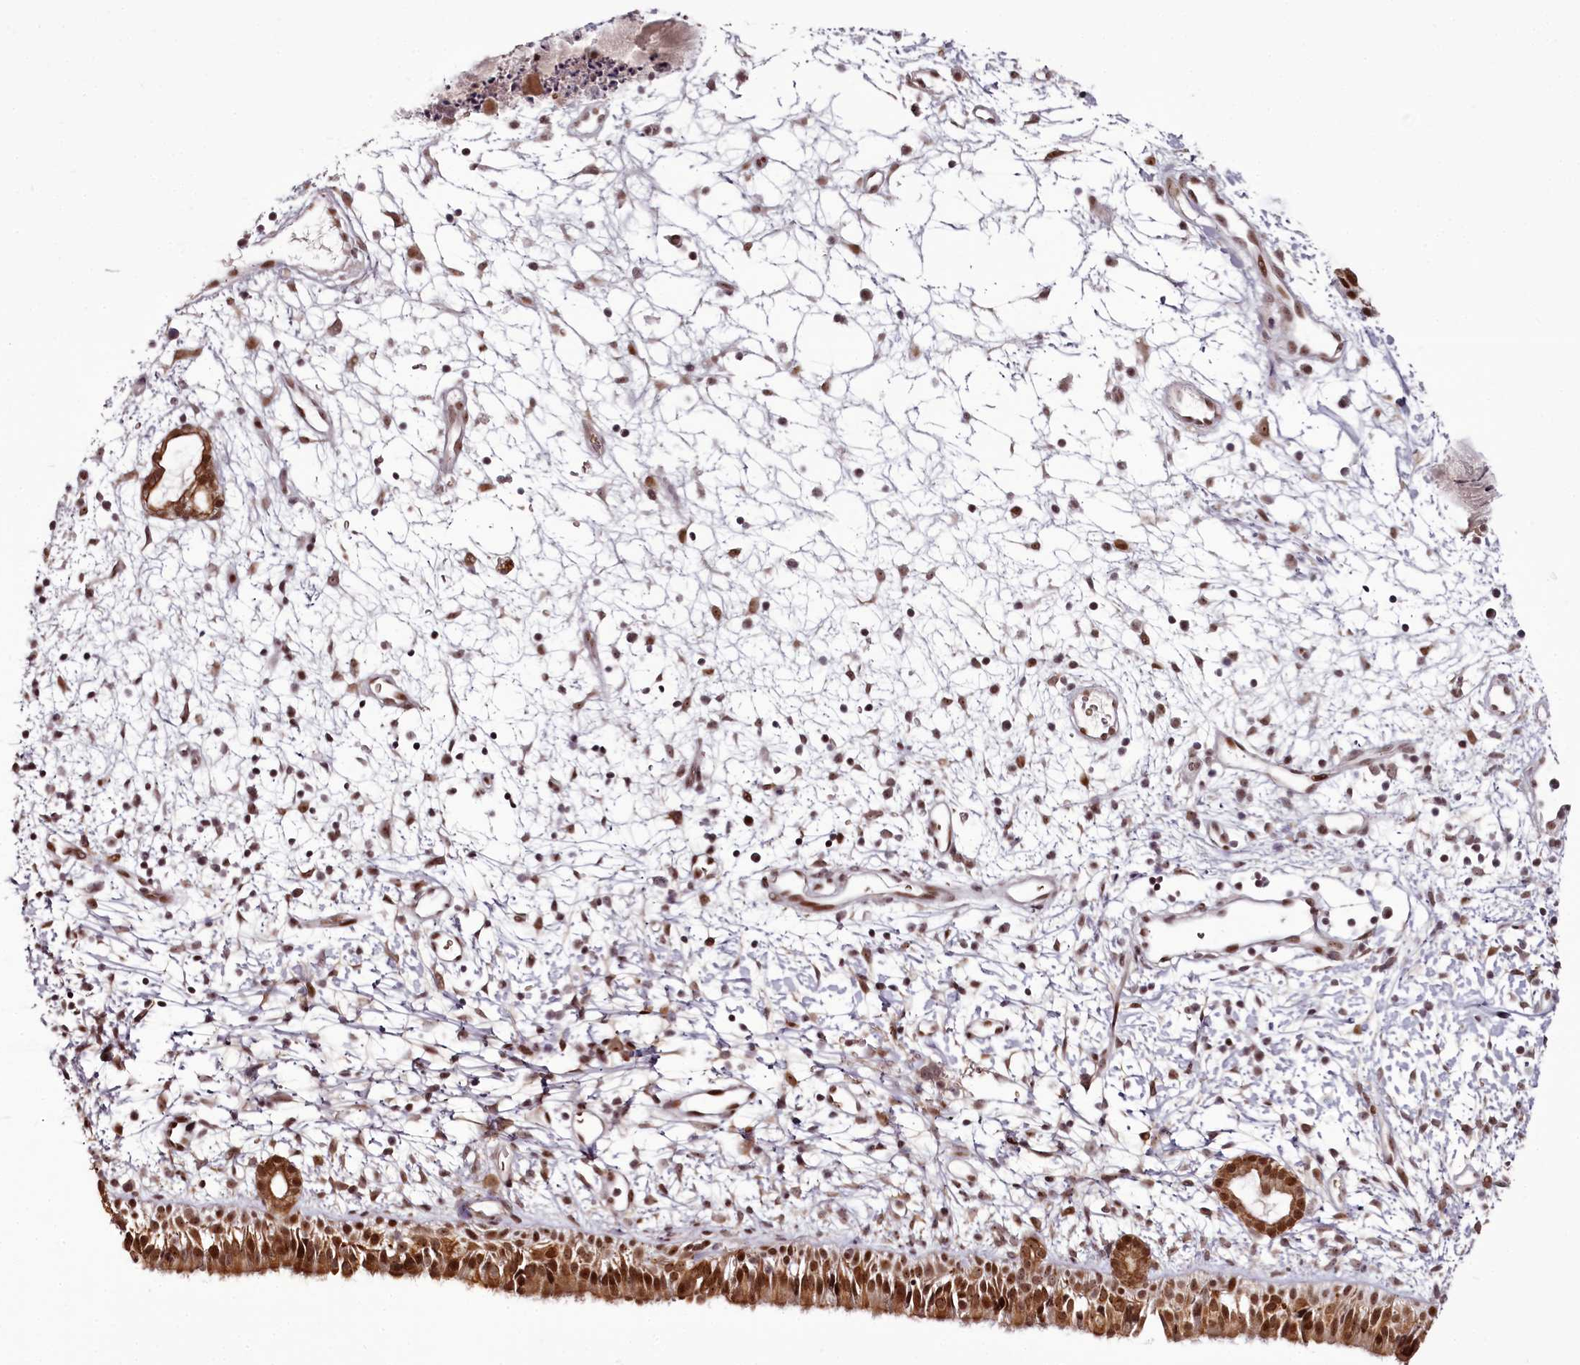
{"staining": {"intensity": "moderate", "quantity": ">75%", "location": "cytoplasmic/membranous,nuclear"}, "tissue": "nasopharynx", "cell_type": "Respiratory epithelial cells", "image_type": "normal", "snomed": [{"axis": "morphology", "description": "Normal tissue, NOS"}, {"axis": "topography", "description": "Nasopharynx"}], "caption": "A micrograph showing moderate cytoplasmic/membranous,nuclear staining in about >75% of respiratory epithelial cells in normal nasopharynx, as visualized by brown immunohistochemical staining.", "gene": "THYN1", "patient": {"sex": "male", "age": 22}}